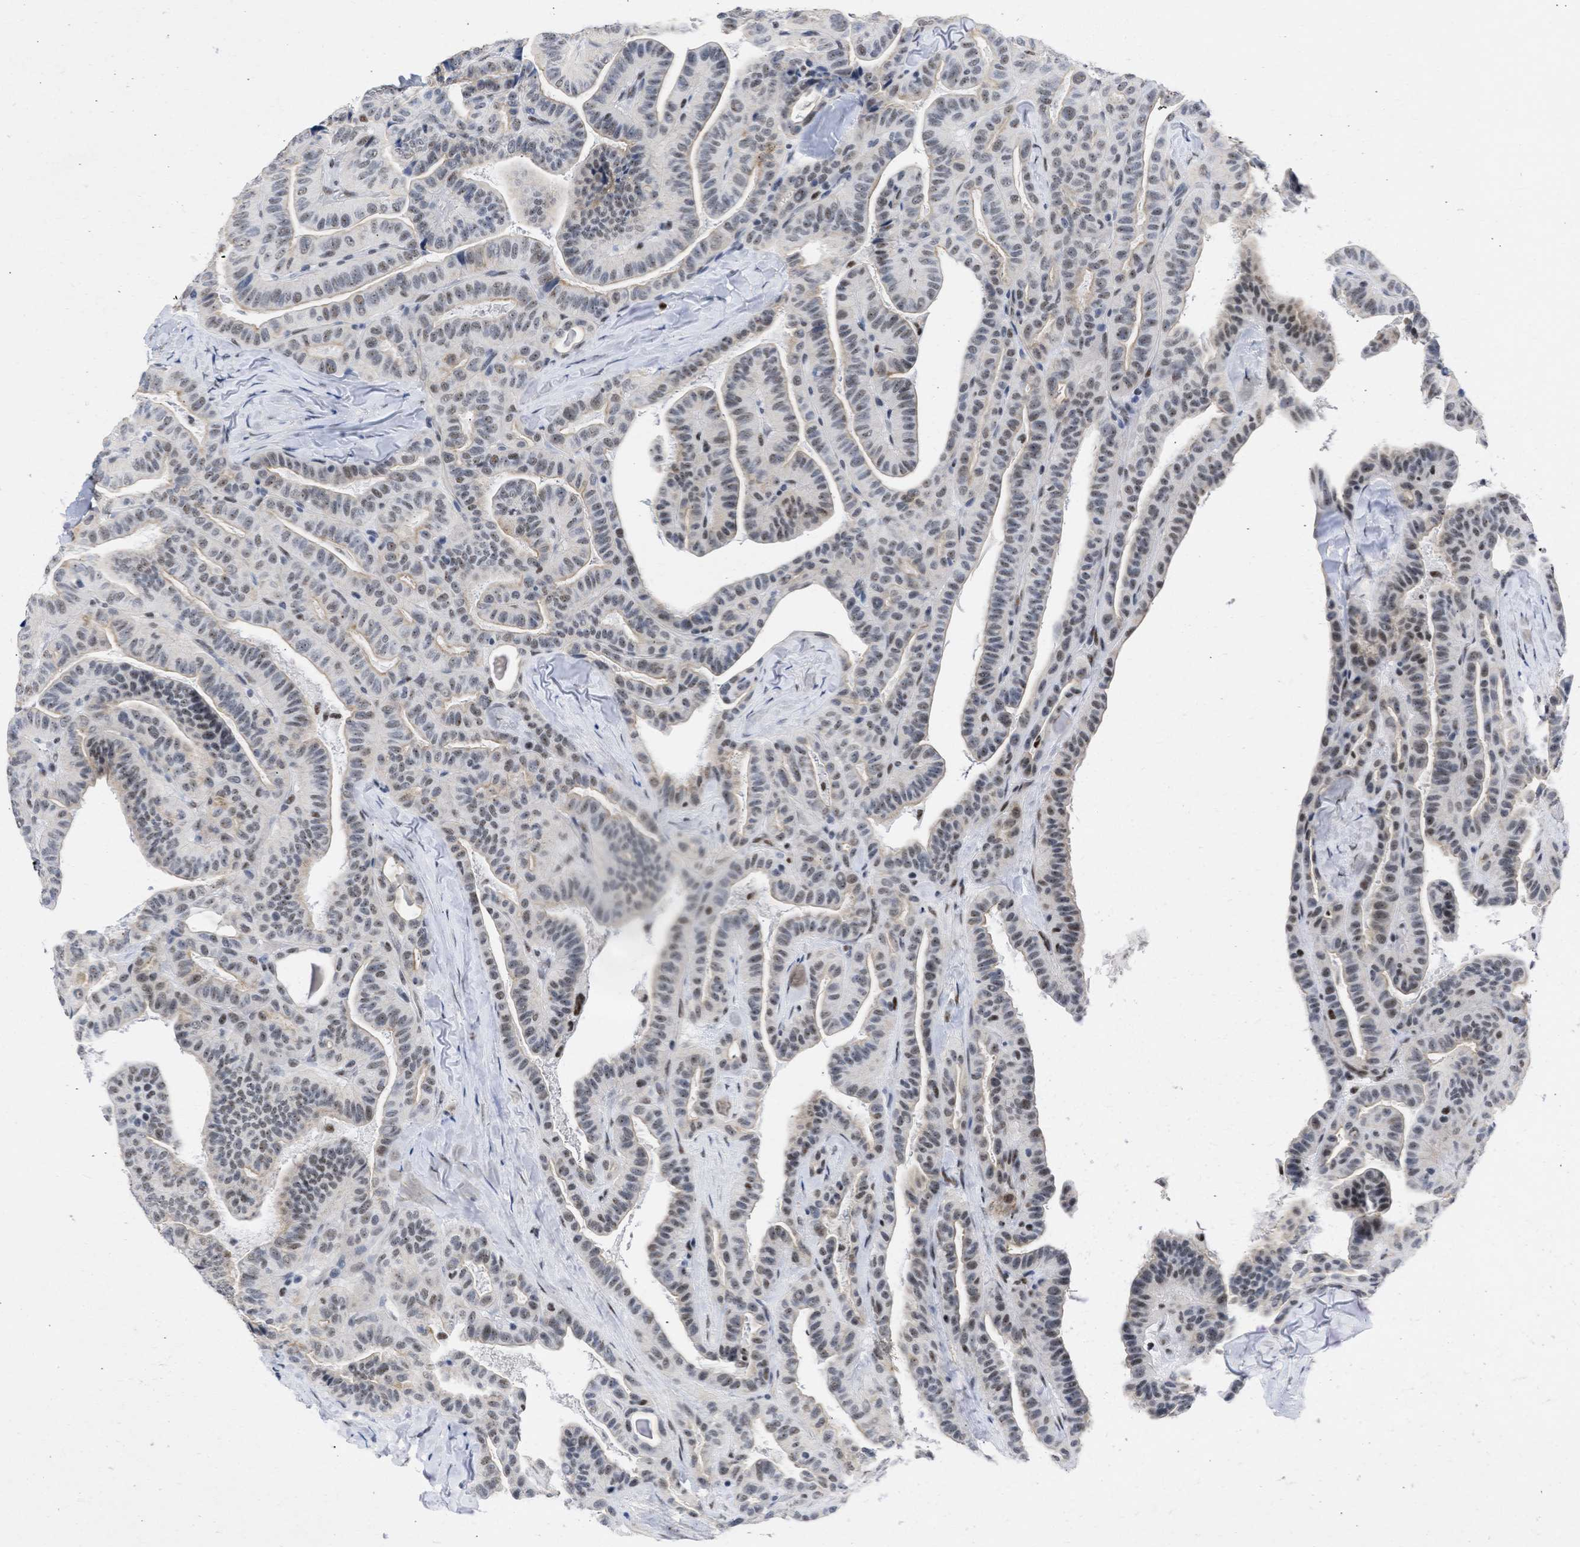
{"staining": {"intensity": "weak", "quantity": ">75%", "location": "nuclear"}, "tissue": "thyroid cancer", "cell_type": "Tumor cells", "image_type": "cancer", "snomed": [{"axis": "morphology", "description": "Papillary adenocarcinoma, NOS"}, {"axis": "topography", "description": "Thyroid gland"}], "caption": "Thyroid cancer (papillary adenocarcinoma) stained with immunohistochemistry (IHC) shows weak nuclear expression in approximately >75% of tumor cells.", "gene": "DDX41", "patient": {"sex": "male", "age": 77}}